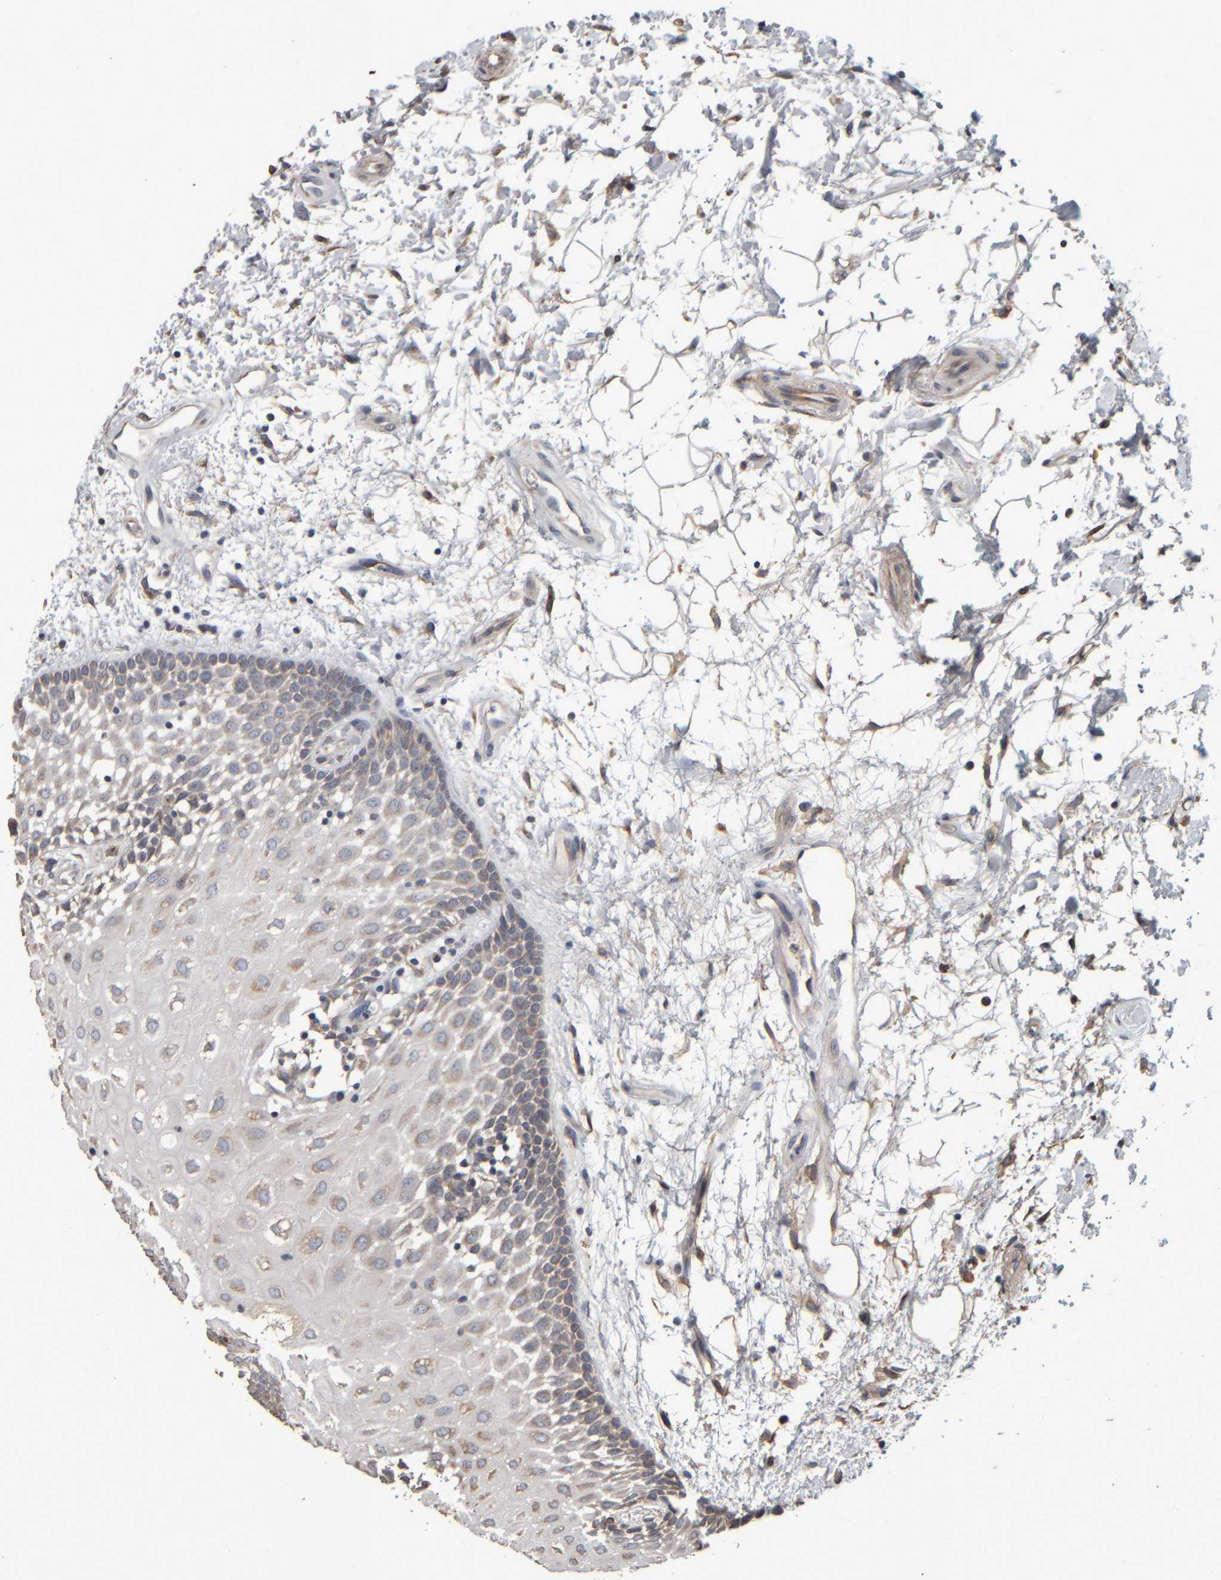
{"staining": {"intensity": "moderate", "quantity": "<25%", "location": "cytoplasmic/membranous"}, "tissue": "oral mucosa", "cell_type": "Squamous epithelial cells", "image_type": "normal", "snomed": [{"axis": "morphology", "description": "Normal tissue, NOS"}, {"axis": "topography", "description": "Skeletal muscle"}, {"axis": "topography", "description": "Oral tissue"}, {"axis": "topography", "description": "Peripheral nerve tissue"}], "caption": "Immunohistochemical staining of normal oral mucosa reveals low levels of moderate cytoplasmic/membranous staining in about <25% of squamous epithelial cells. Immunohistochemistry (ihc) stains the protein of interest in brown and the nuclei are stained blue.", "gene": "CAVIN4", "patient": {"sex": "female", "age": 84}}